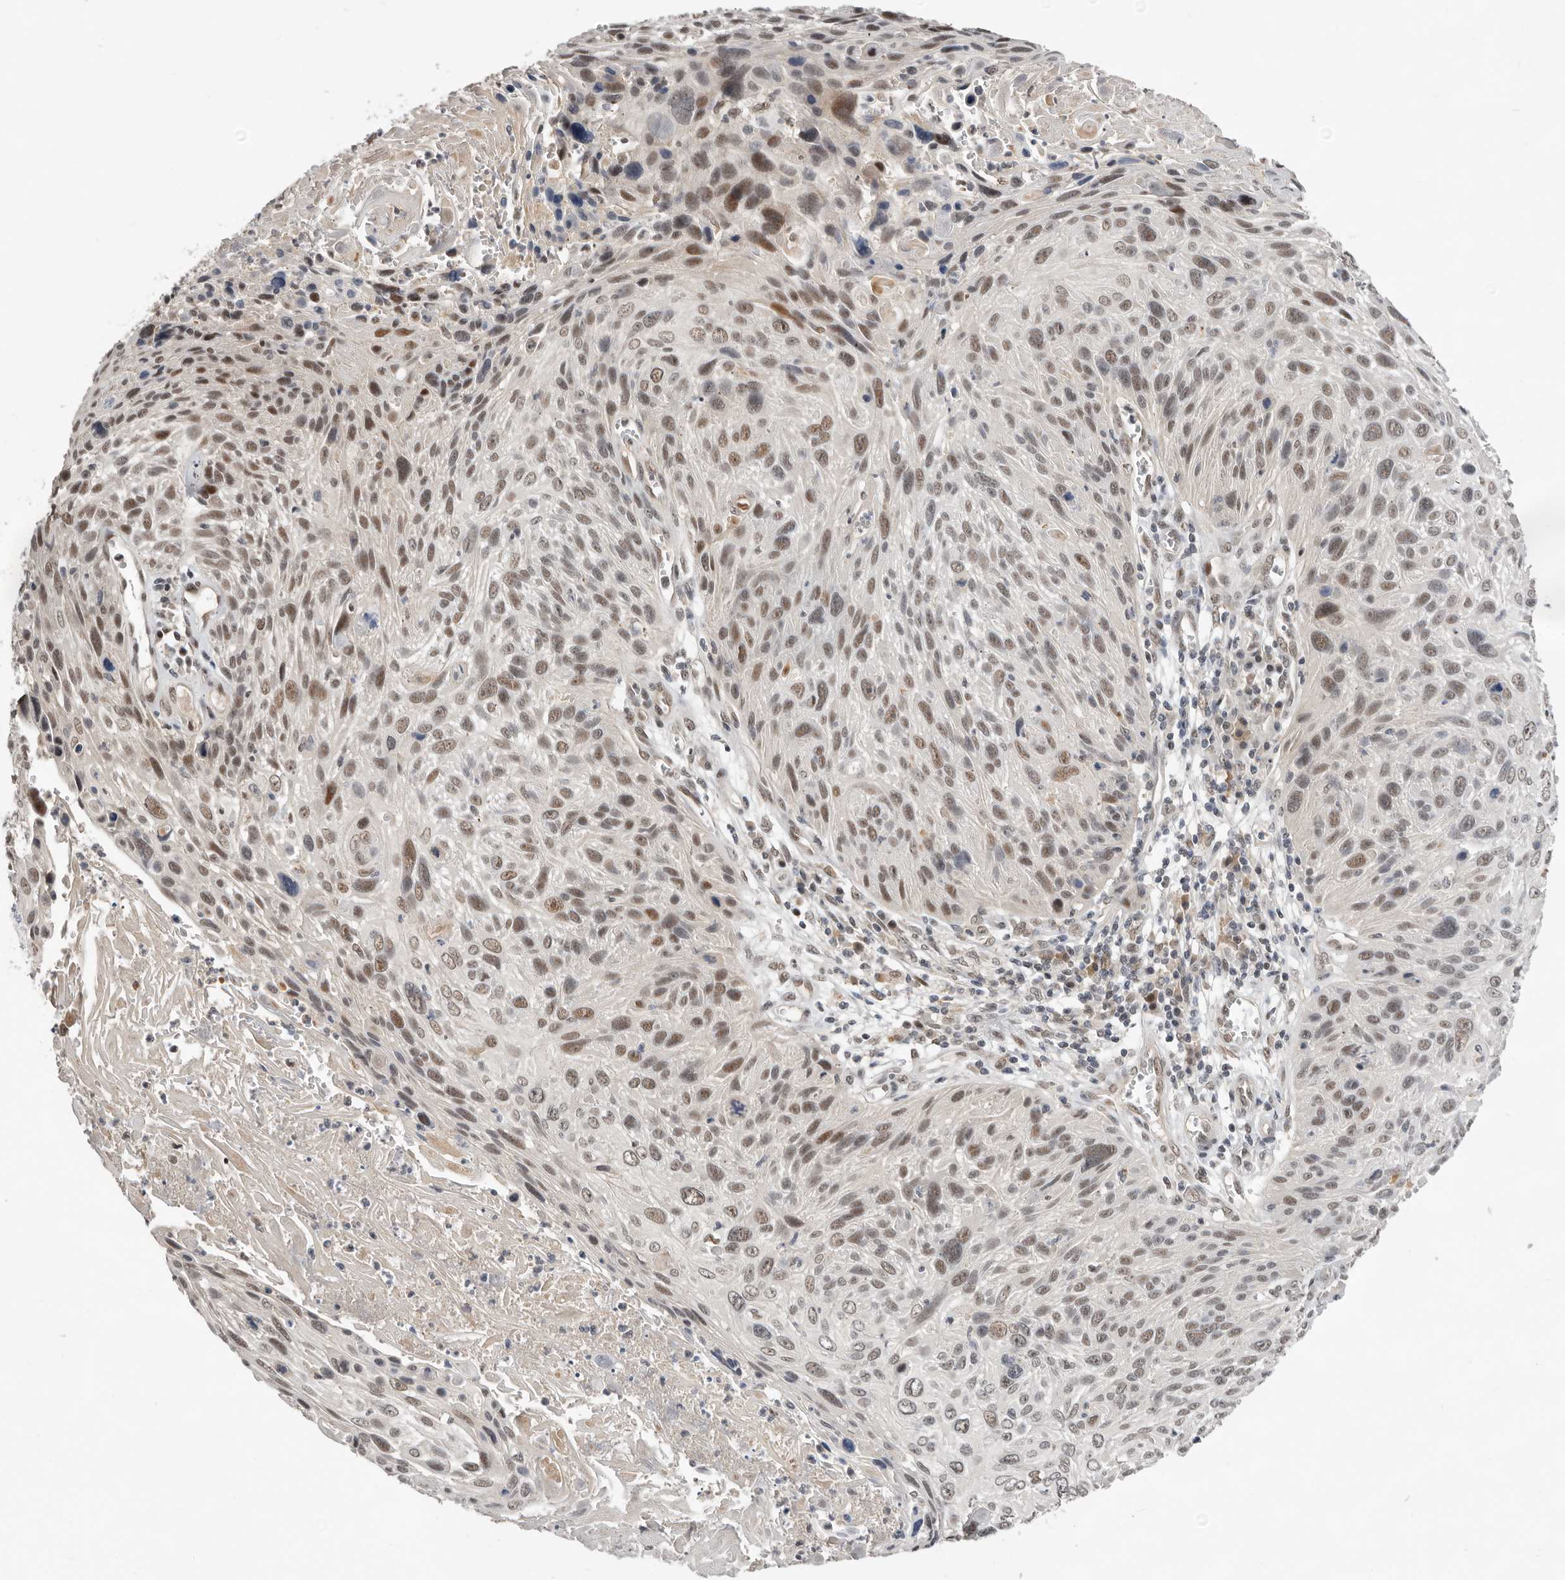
{"staining": {"intensity": "moderate", "quantity": "25%-75%", "location": "nuclear"}, "tissue": "cervical cancer", "cell_type": "Tumor cells", "image_type": "cancer", "snomed": [{"axis": "morphology", "description": "Squamous cell carcinoma, NOS"}, {"axis": "topography", "description": "Cervix"}], "caption": "Cervical cancer (squamous cell carcinoma) stained for a protein (brown) displays moderate nuclear positive expression in about 25%-75% of tumor cells.", "gene": "BRCA2", "patient": {"sex": "female", "age": 51}}